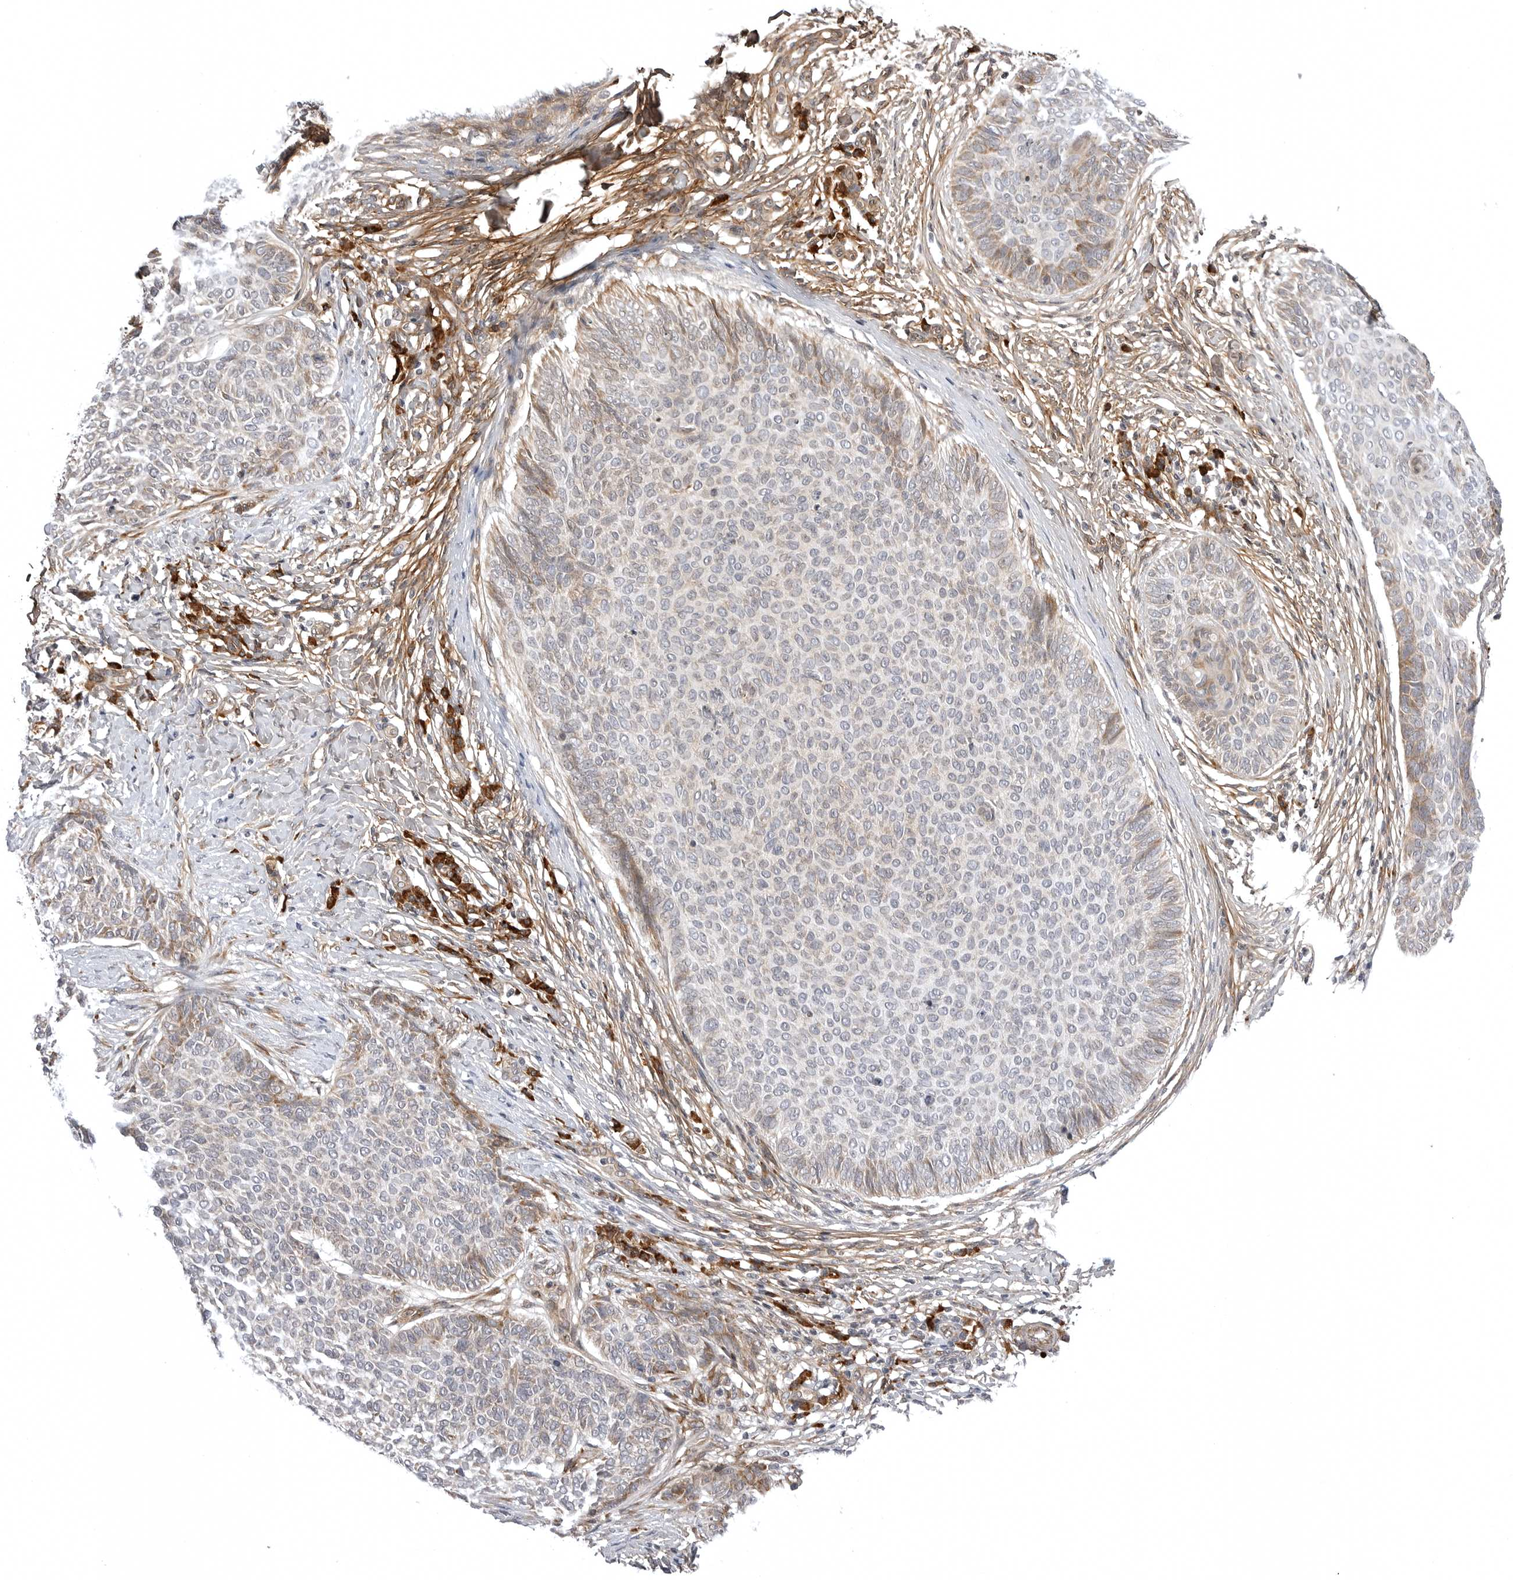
{"staining": {"intensity": "weak", "quantity": "<25%", "location": "cytoplasmic/membranous"}, "tissue": "skin cancer", "cell_type": "Tumor cells", "image_type": "cancer", "snomed": [{"axis": "morphology", "description": "Normal tissue, NOS"}, {"axis": "morphology", "description": "Basal cell carcinoma"}, {"axis": "topography", "description": "Skin"}], "caption": "A photomicrograph of skin cancer (basal cell carcinoma) stained for a protein demonstrates no brown staining in tumor cells. (DAB IHC visualized using brightfield microscopy, high magnification).", "gene": "ARL5A", "patient": {"sex": "male", "age": 50}}